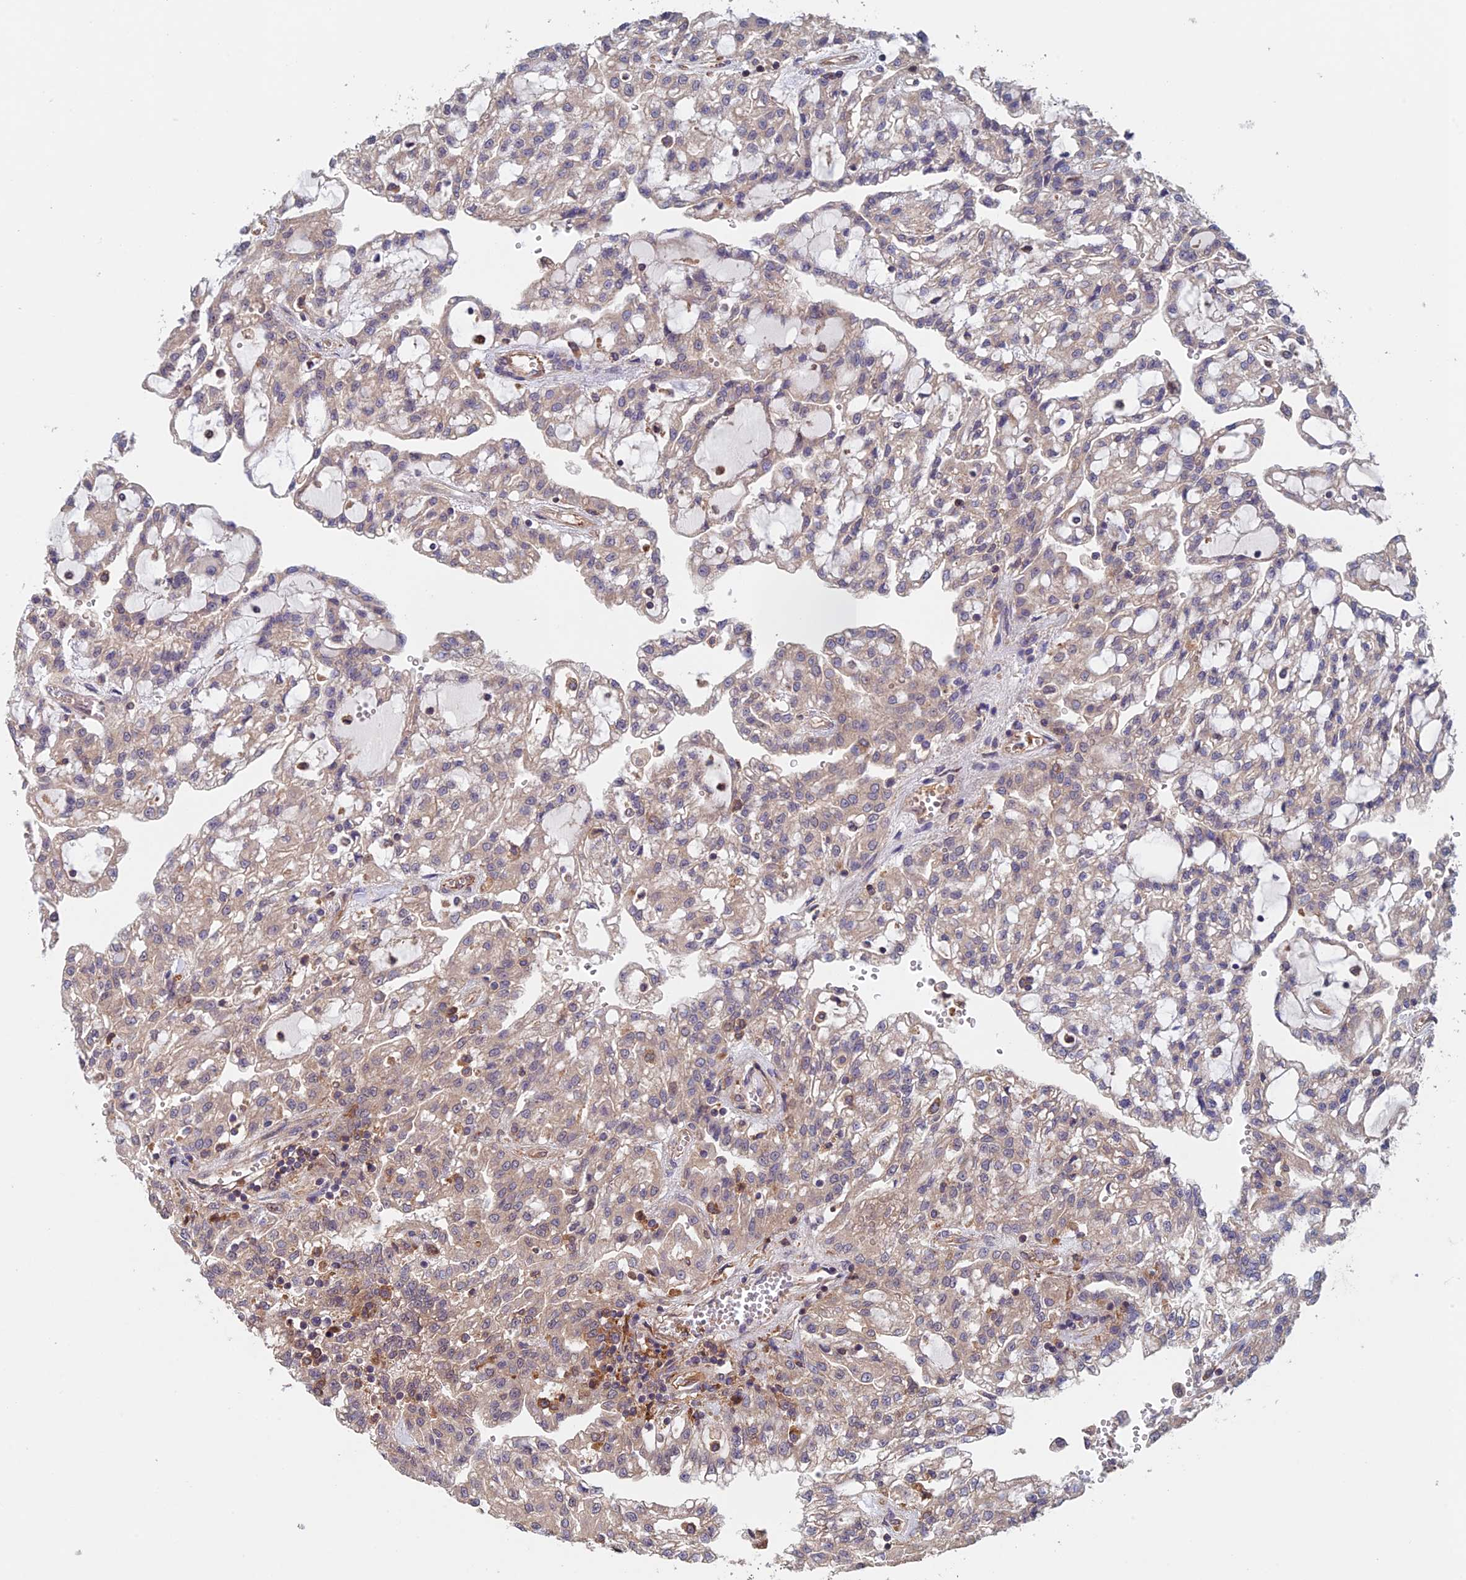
{"staining": {"intensity": "weak", "quantity": "<25%", "location": "cytoplasmic/membranous"}, "tissue": "renal cancer", "cell_type": "Tumor cells", "image_type": "cancer", "snomed": [{"axis": "morphology", "description": "Adenocarcinoma, NOS"}, {"axis": "topography", "description": "Kidney"}], "caption": "Immunohistochemistry micrograph of neoplastic tissue: renal cancer (adenocarcinoma) stained with DAB (3,3'-diaminobenzidine) displays no significant protein positivity in tumor cells.", "gene": "NUDT16L1", "patient": {"sex": "male", "age": 63}}